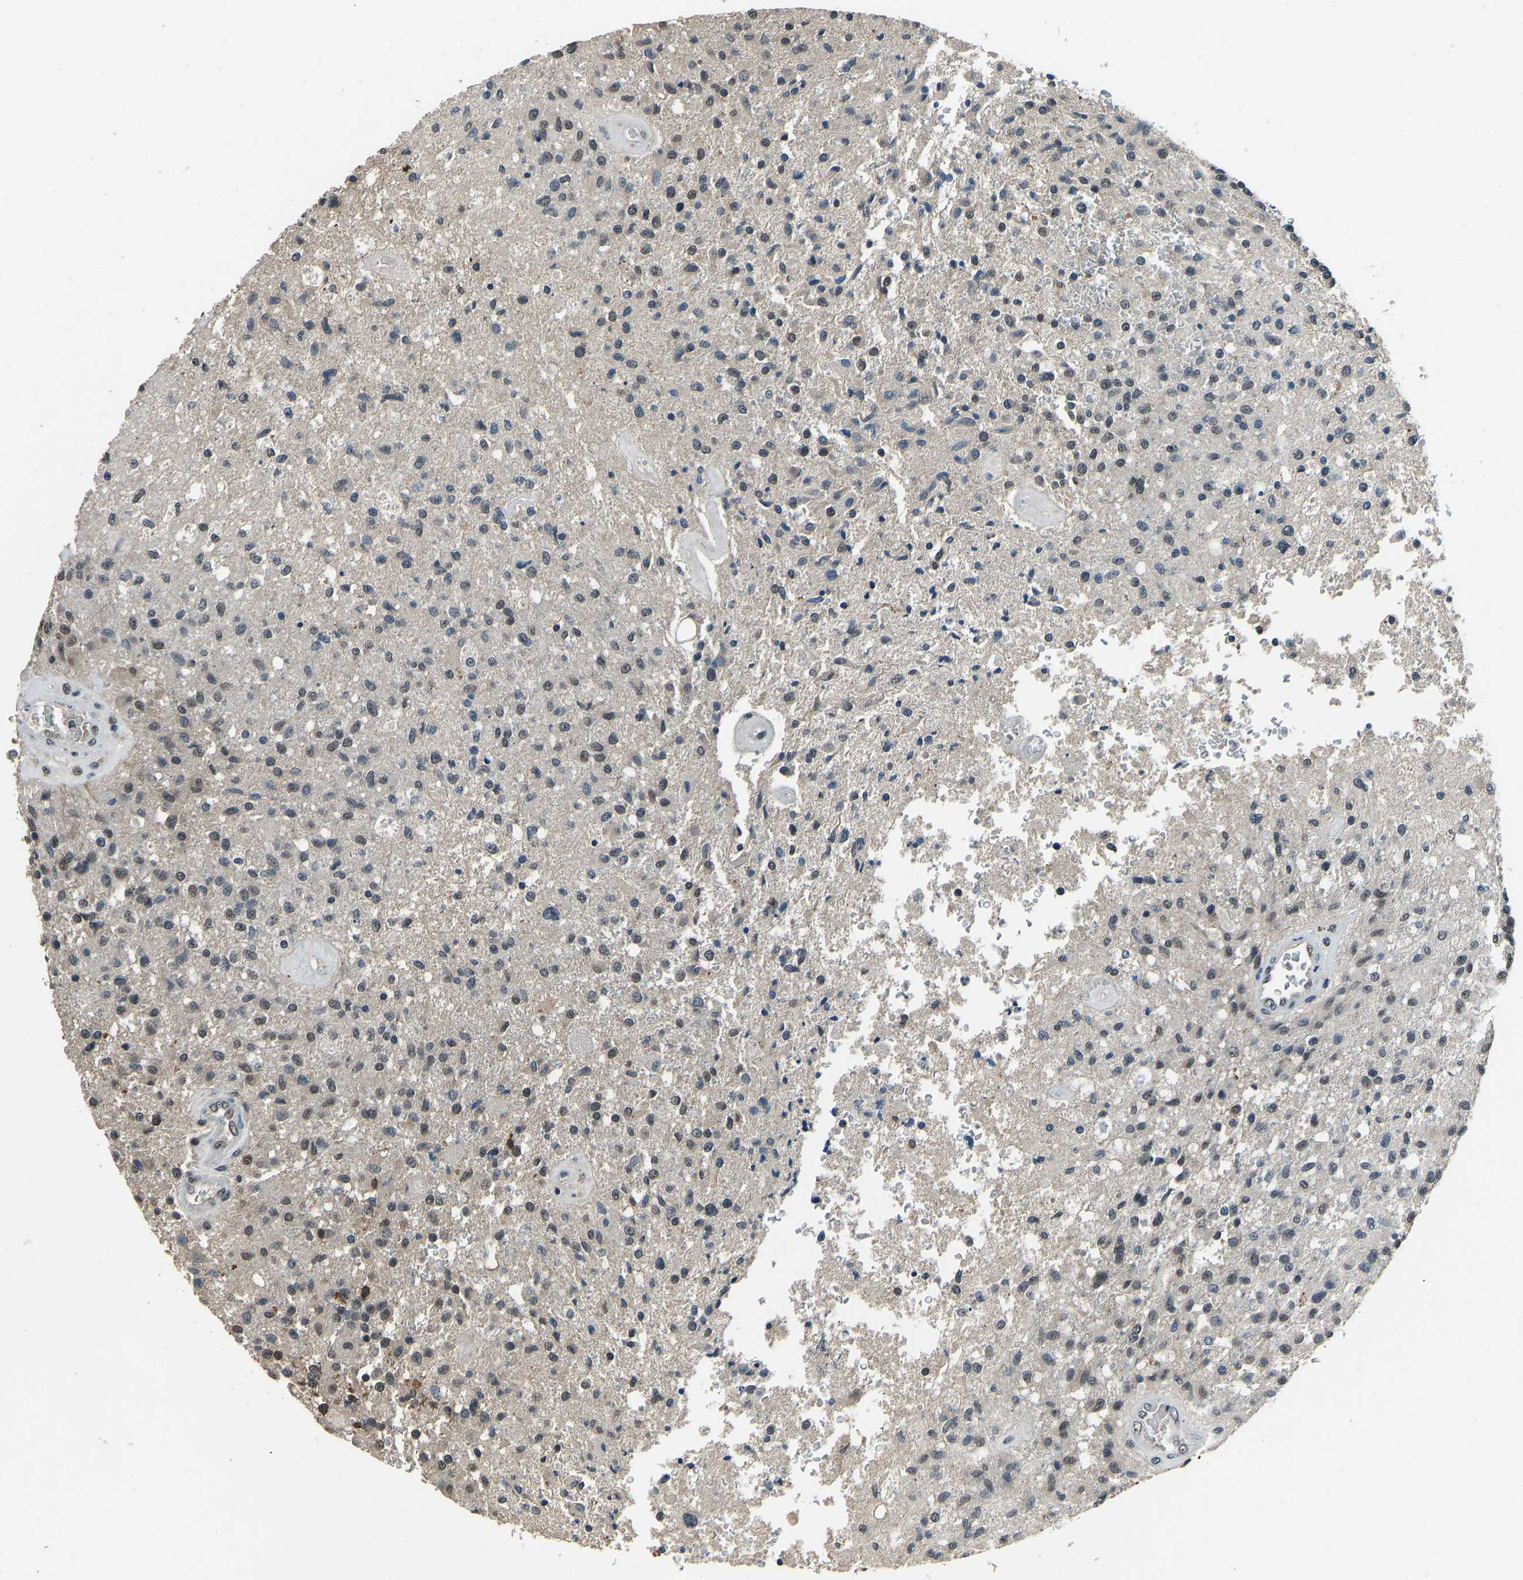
{"staining": {"intensity": "weak", "quantity": "25%-75%", "location": "nuclear"}, "tissue": "glioma", "cell_type": "Tumor cells", "image_type": "cancer", "snomed": [{"axis": "morphology", "description": "Normal tissue, NOS"}, {"axis": "morphology", "description": "Glioma, malignant, High grade"}, {"axis": "topography", "description": "Cerebral cortex"}], "caption": "This histopathology image shows immunohistochemistry staining of glioma, with low weak nuclear staining in about 25%-75% of tumor cells.", "gene": "TOX4", "patient": {"sex": "male", "age": 77}}